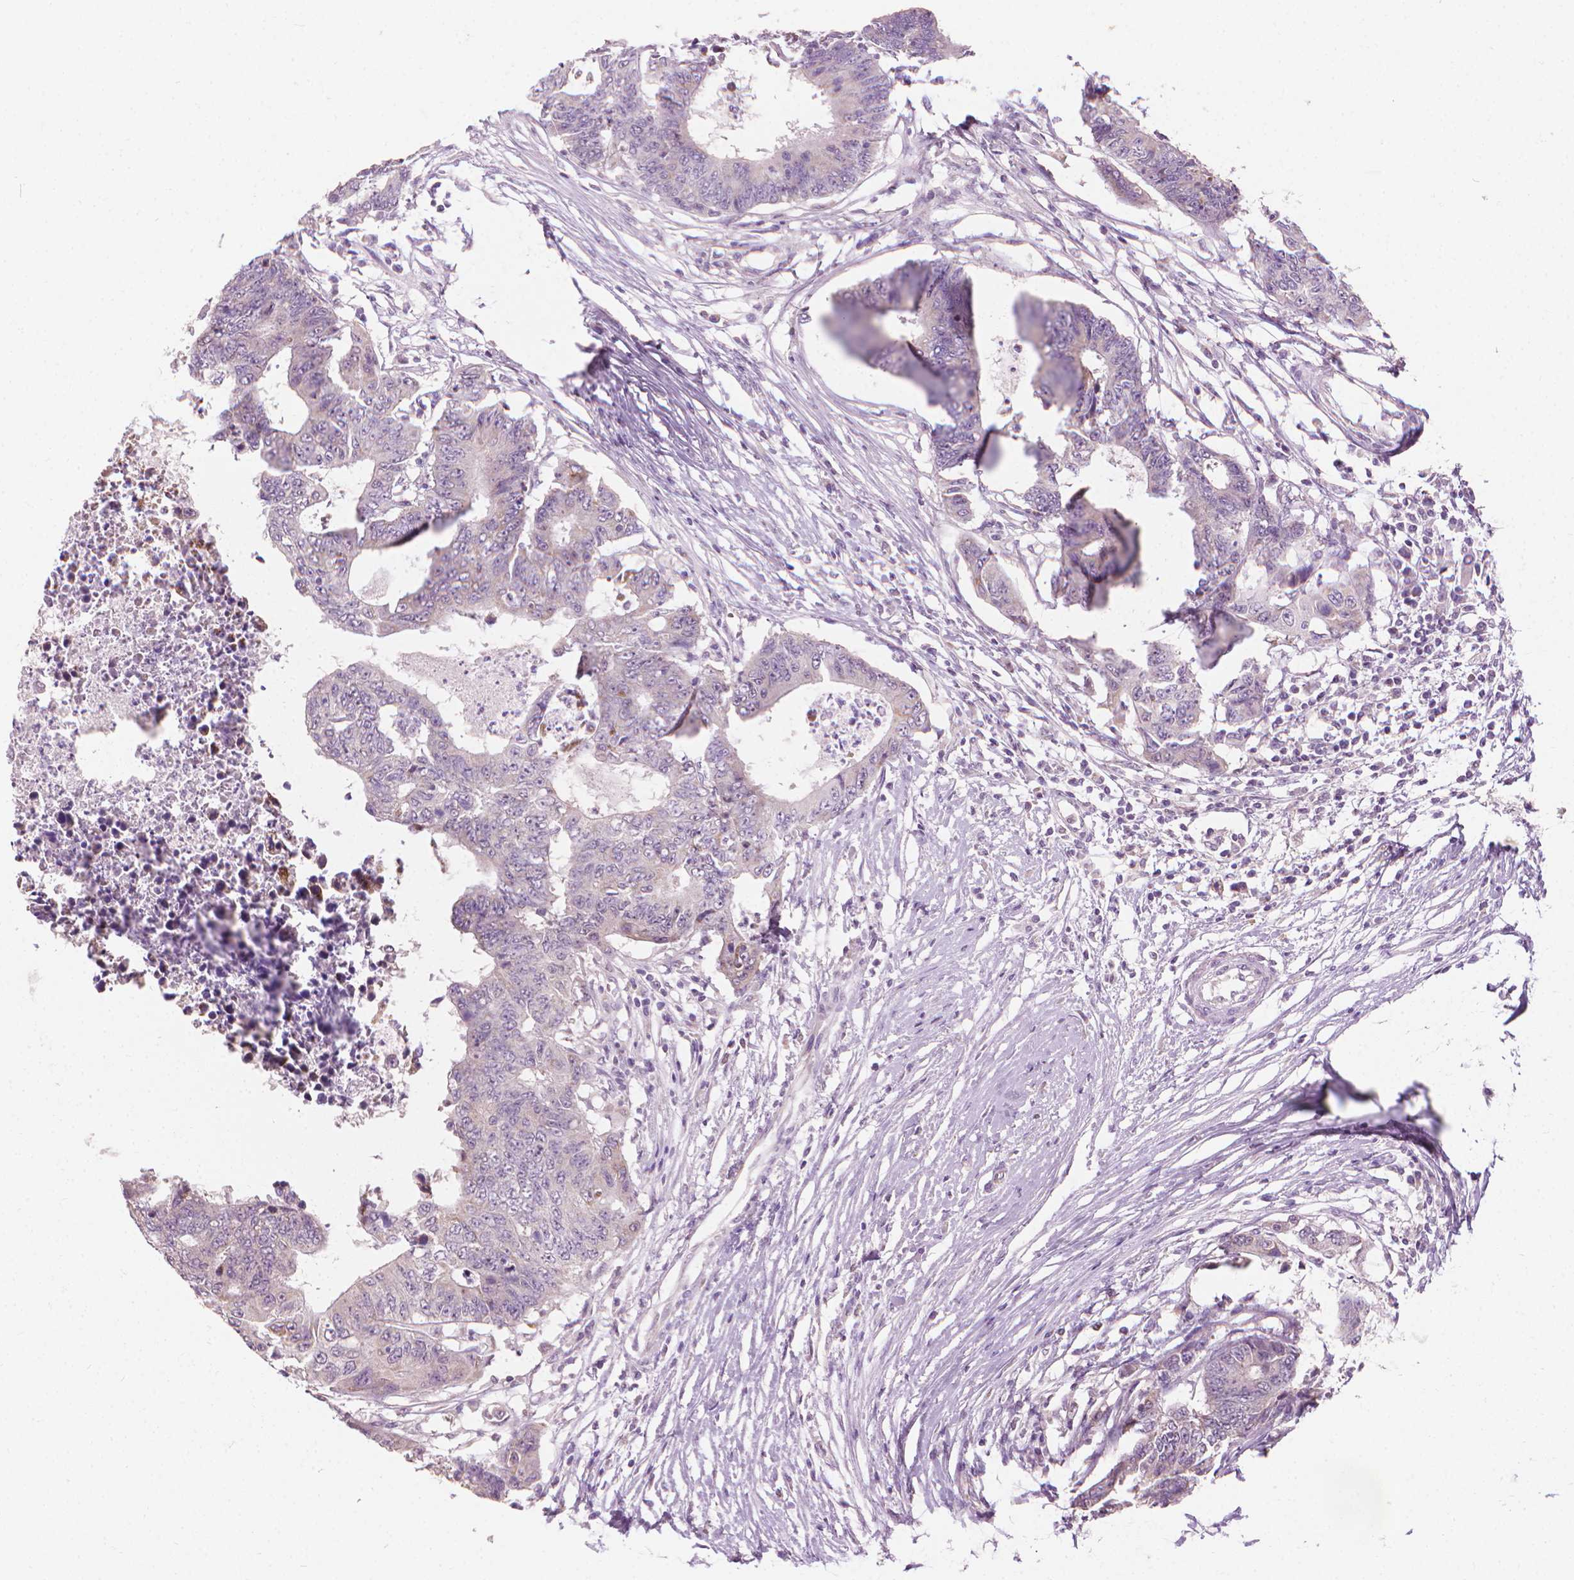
{"staining": {"intensity": "negative", "quantity": "none", "location": "none"}, "tissue": "colorectal cancer", "cell_type": "Tumor cells", "image_type": "cancer", "snomed": [{"axis": "morphology", "description": "Adenocarcinoma, NOS"}, {"axis": "topography", "description": "Colon"}], "caption": "Colorectal adenocarcinoma stained for a protein using IHC reveals no expression tumor cells.", "gene": "CFAP126", "patient": {"sex": "female", "age": 48}}